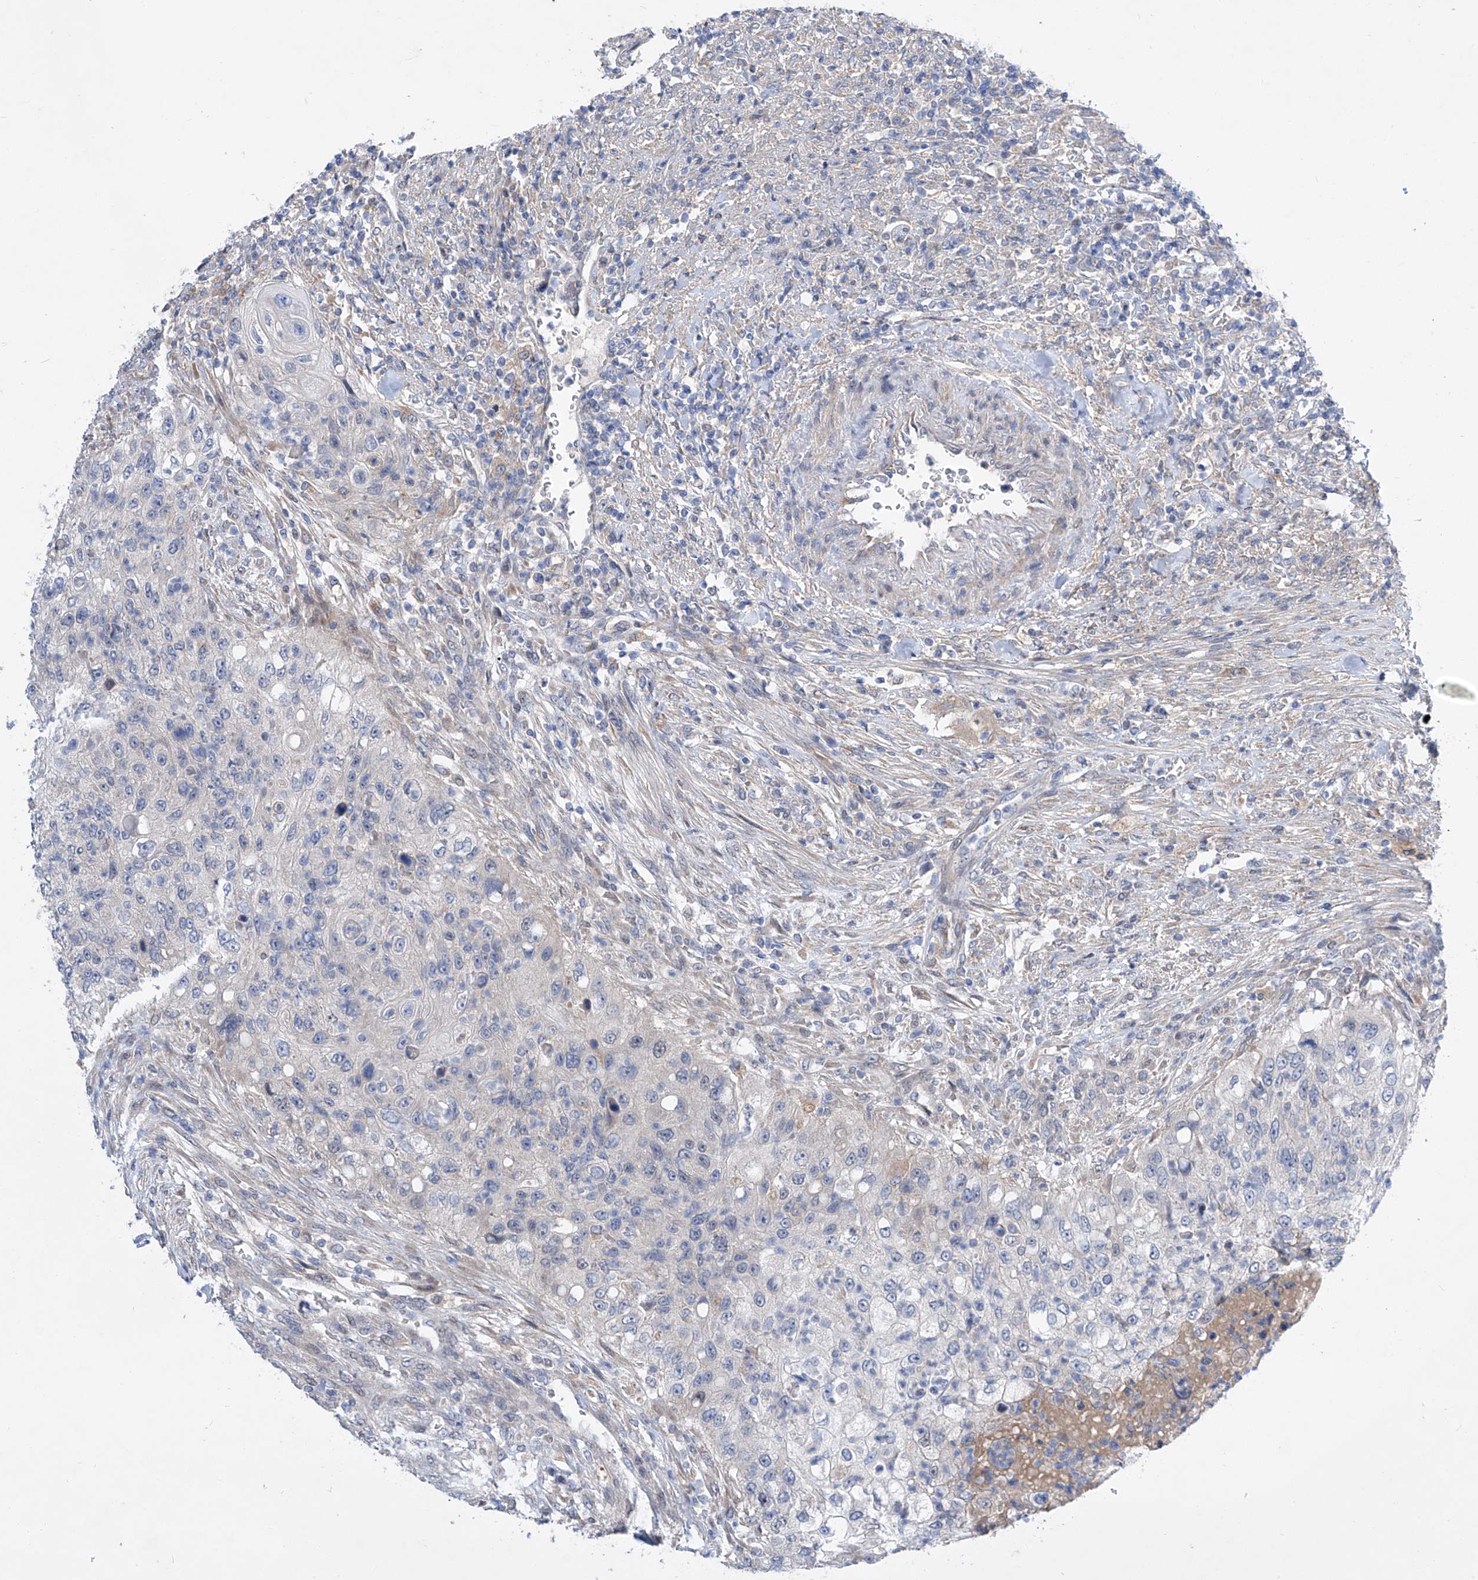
{"staining": {"intensity": "negative", "quantity": "none", "location": "none"}, "tissue": "urothelial cancer", "cell_type": "Tumor cells", "image_type": "cancer", "snomed": [{"axis": "morphology", "description": "Urothelial carcinoma, High grade"}, {"axis": "topography", "description": "Urinary bladder"}], "caption": "Immunohistochemical staining of human urothelial carcinoma (high-grade) demonstrates no significant positivity in tumor cells. (DAB immunohistochemistry visualized using brightfield microscopy, high magnification).", "gene": "SRBD1", "patient": {"sex": "female", "age": 60}}